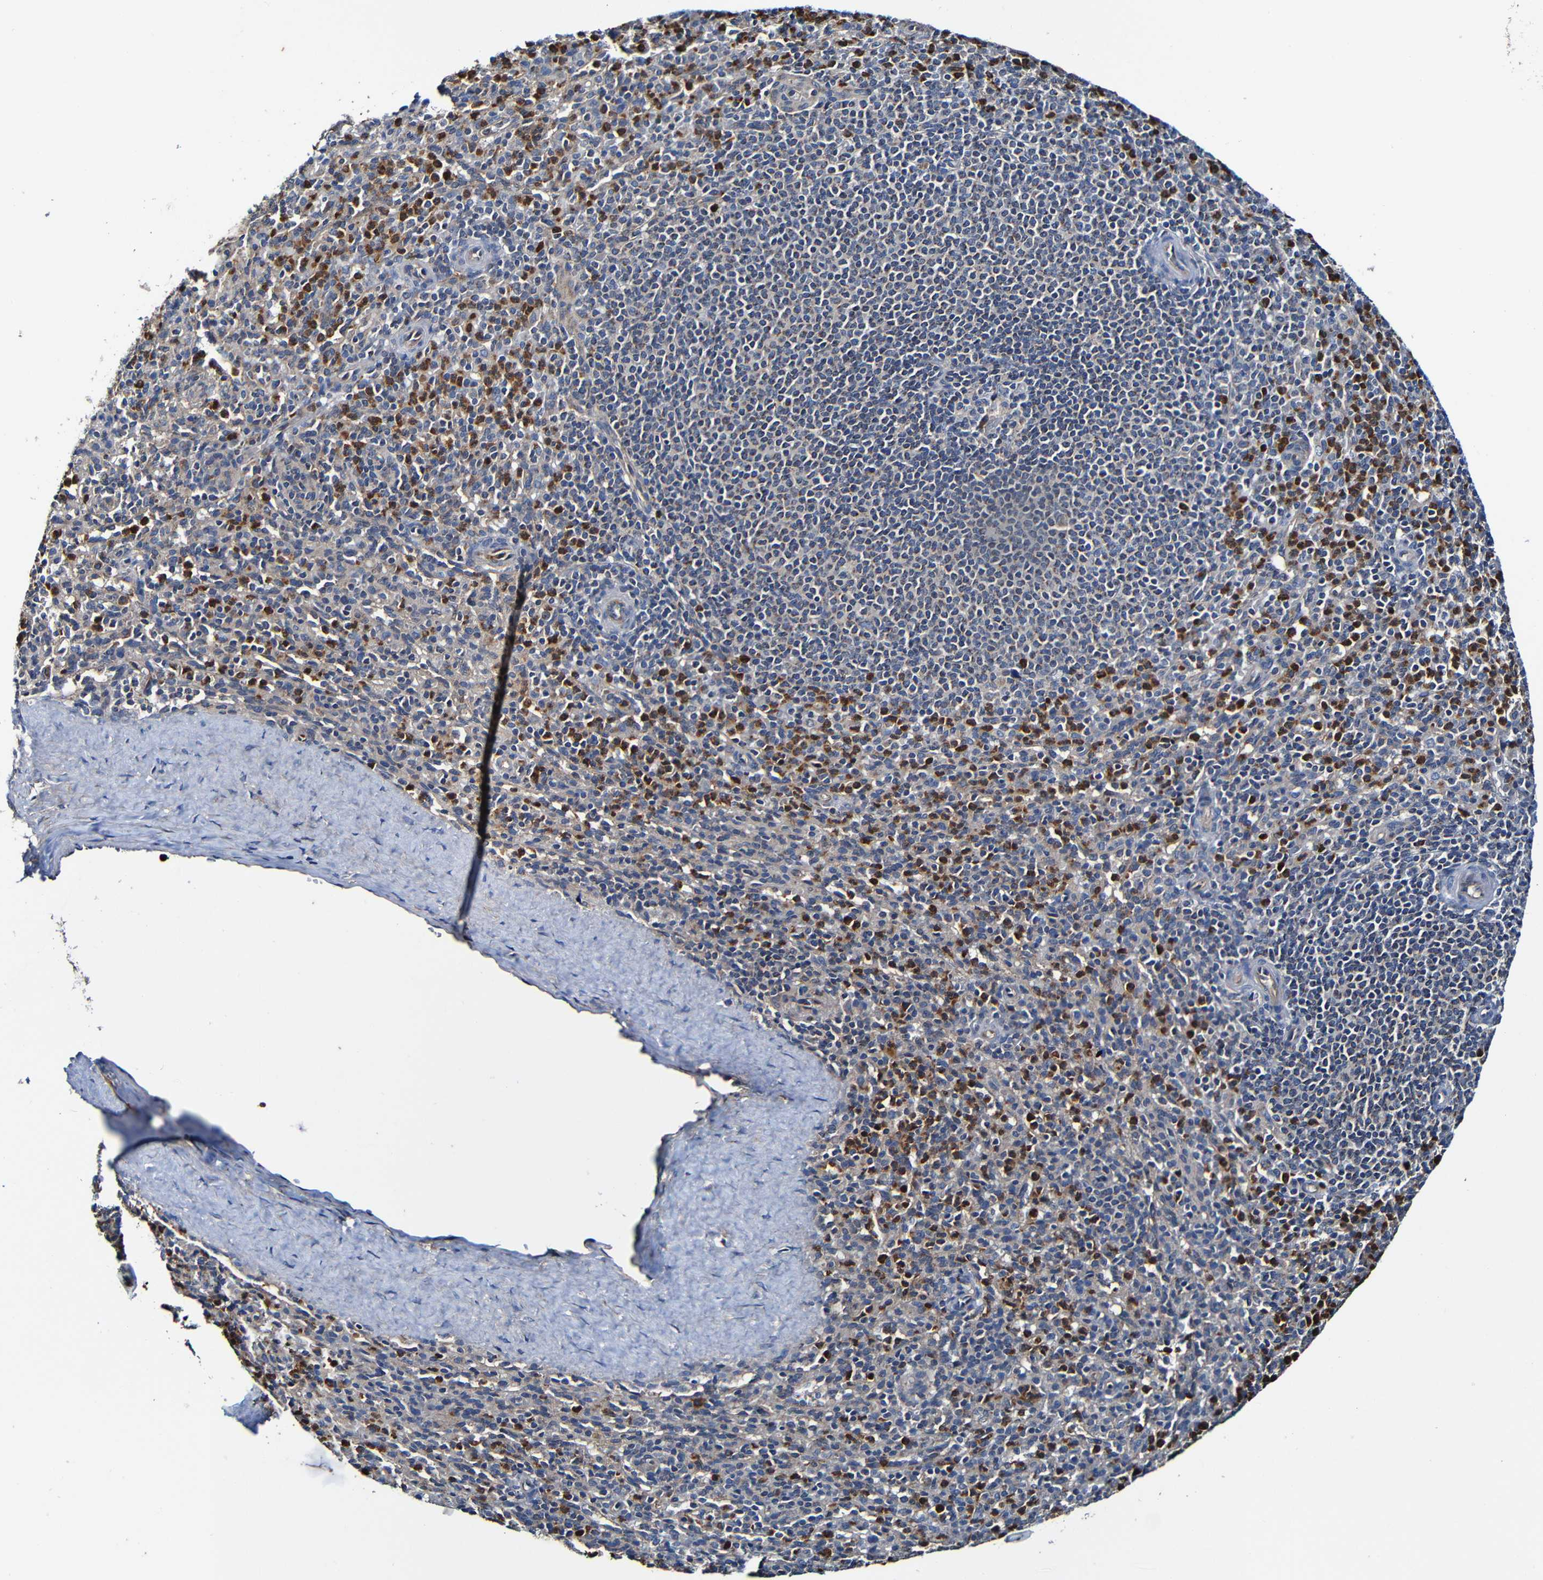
{"staining": {"intensity": "moderate", "quantity": "25%-75%", "location": "cytoplasmic/membranous"}, "tissue": "spleen", "cell_type": "Cells in red pulp", "image_type": "normal", "snomed": [{"axis": "morphology", "description": "Normal tissue, NOS"}, {"axis": "topography", "description": "Spleen"}], "caption": "This photomicrograph exhibits immunohistochemistry staining of benign spleen, with medium moderate cytoplasmic/membranous expression in about 25%-75% of cells in red pulp.", "gene": "ADAM15", "patient": {"sex": "male", "age": 36}}